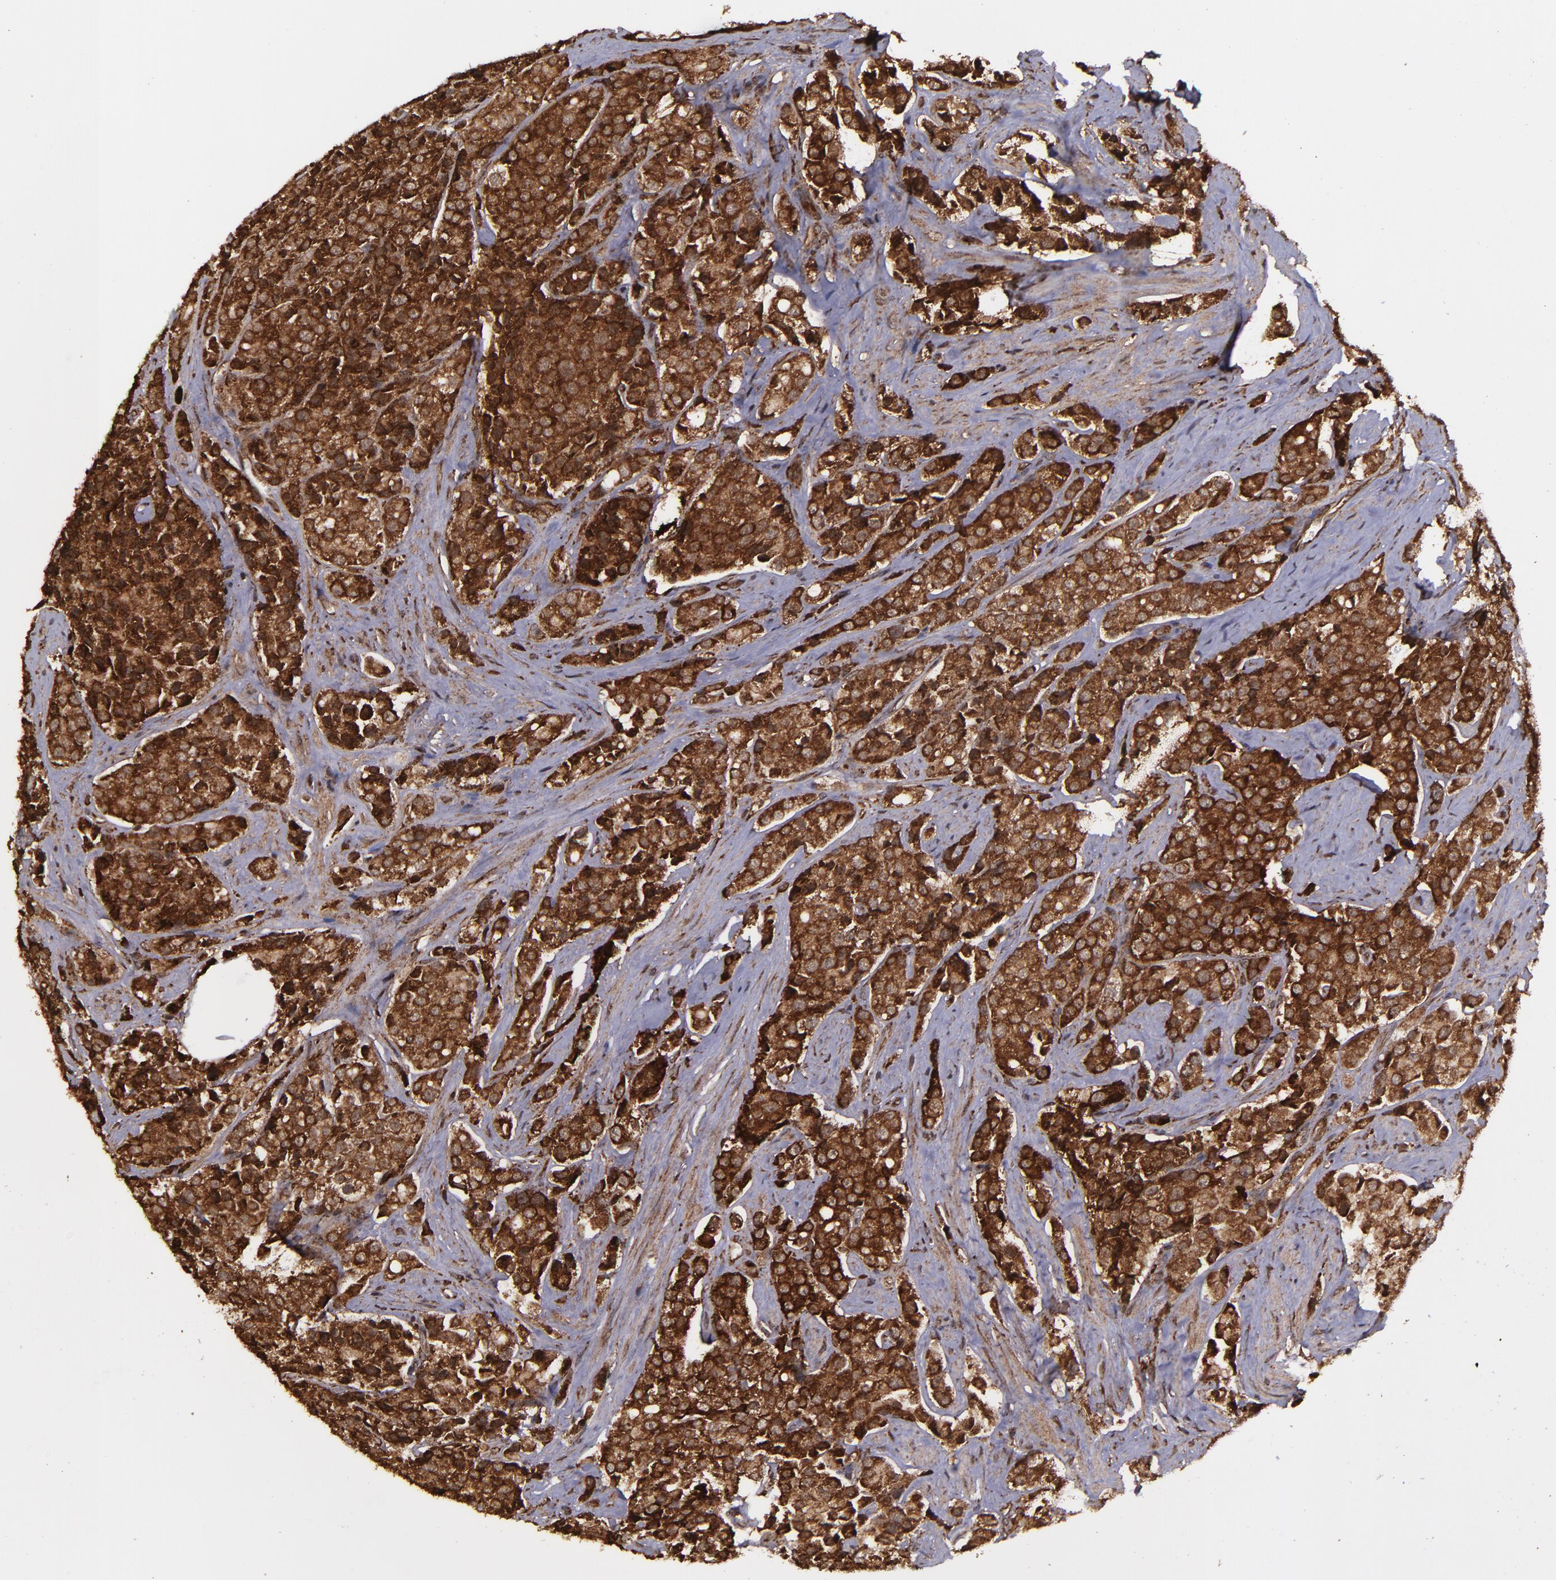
{"staining": {"intensity": "strong", "quantity": ">75%", "location": "cytoplasmic/membranous,nuclear"}, "tissue": "prostate cancer", "cell_type": "Tumor cells", "image_type": "cancer", "snomed": [{"axis": "morphology", "description": "Adenocarcinoma, Medium grade"}, {"axis": "topography", "description": "Prostate"}], "caption": "Immunohistochemistry (IHC) image of neoplastic tissue: medium-grade adenocarcinoma (prostate) stained using IHC exhibits high levels of strong protein expression localized specifically in the cytoplasmic/membranous and nuclear of tumor cells, appearing as a cytoplasmic/membranous and nuclear brown color.", "gene": "EIF4ENIF1", "patient": {"sex": "male", "age": 70}}